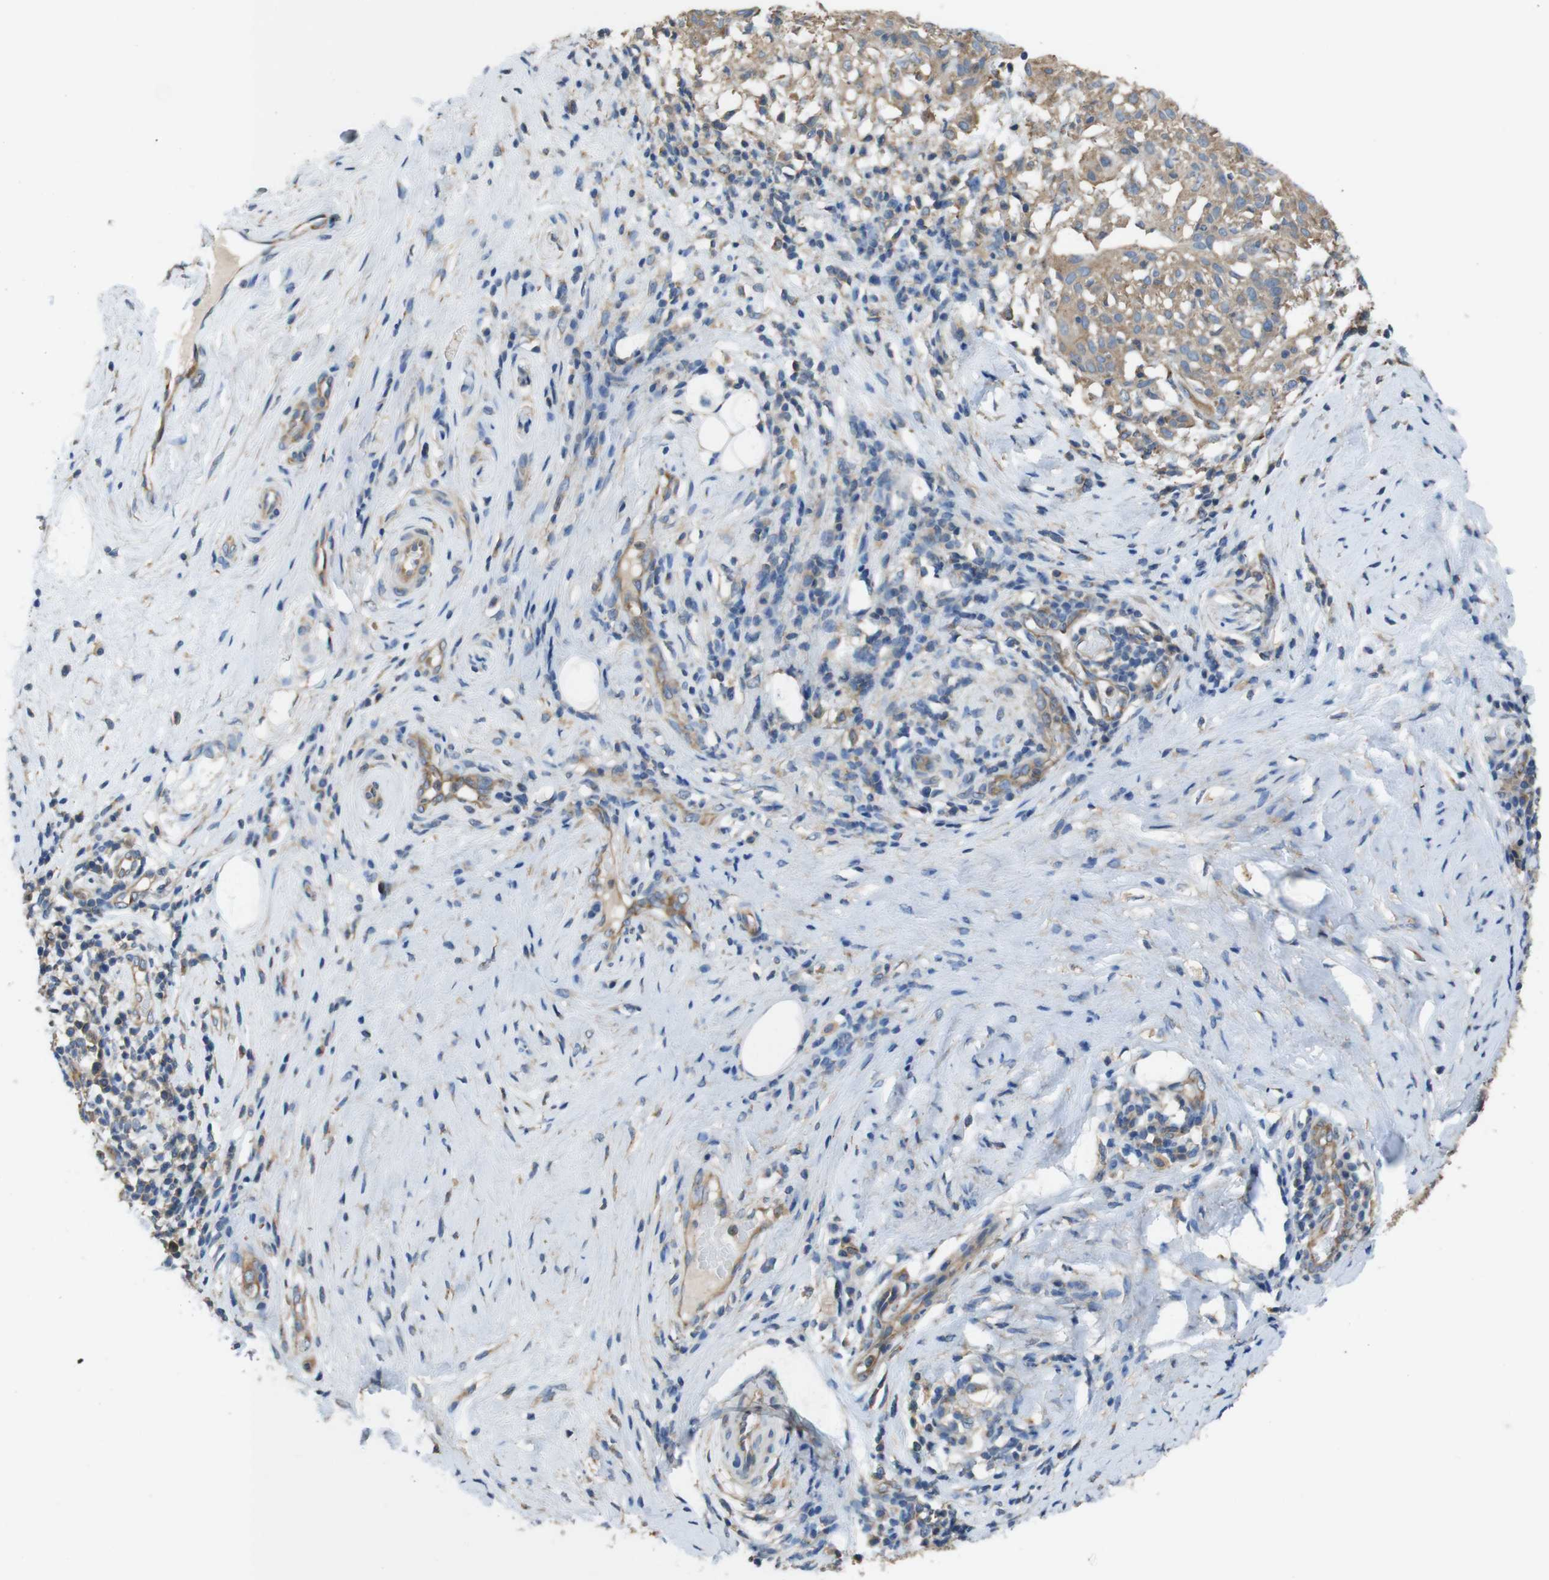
{"staining": {"intensity": "weak", "quantity": ">75%", "location": "cytoplasmic/membranous"}, "tissue": "cervical cancer", "cell_type": "Tumor cells", "image_type": "cancer", "snomed": [{"axis": "morphology", "description": "Squamous cell carcinoma, NOS"}, {"axis": "topography", "description": "Cervix"}], "caption": "Protein expression analysis of squamous cell carcinoma (cervical) reveals weak cytoplasmic/membranous positivity in approximately >75% of tumor cells.", "gene": "DCTN1", "patient": {"sex": "female", "age": 51}}